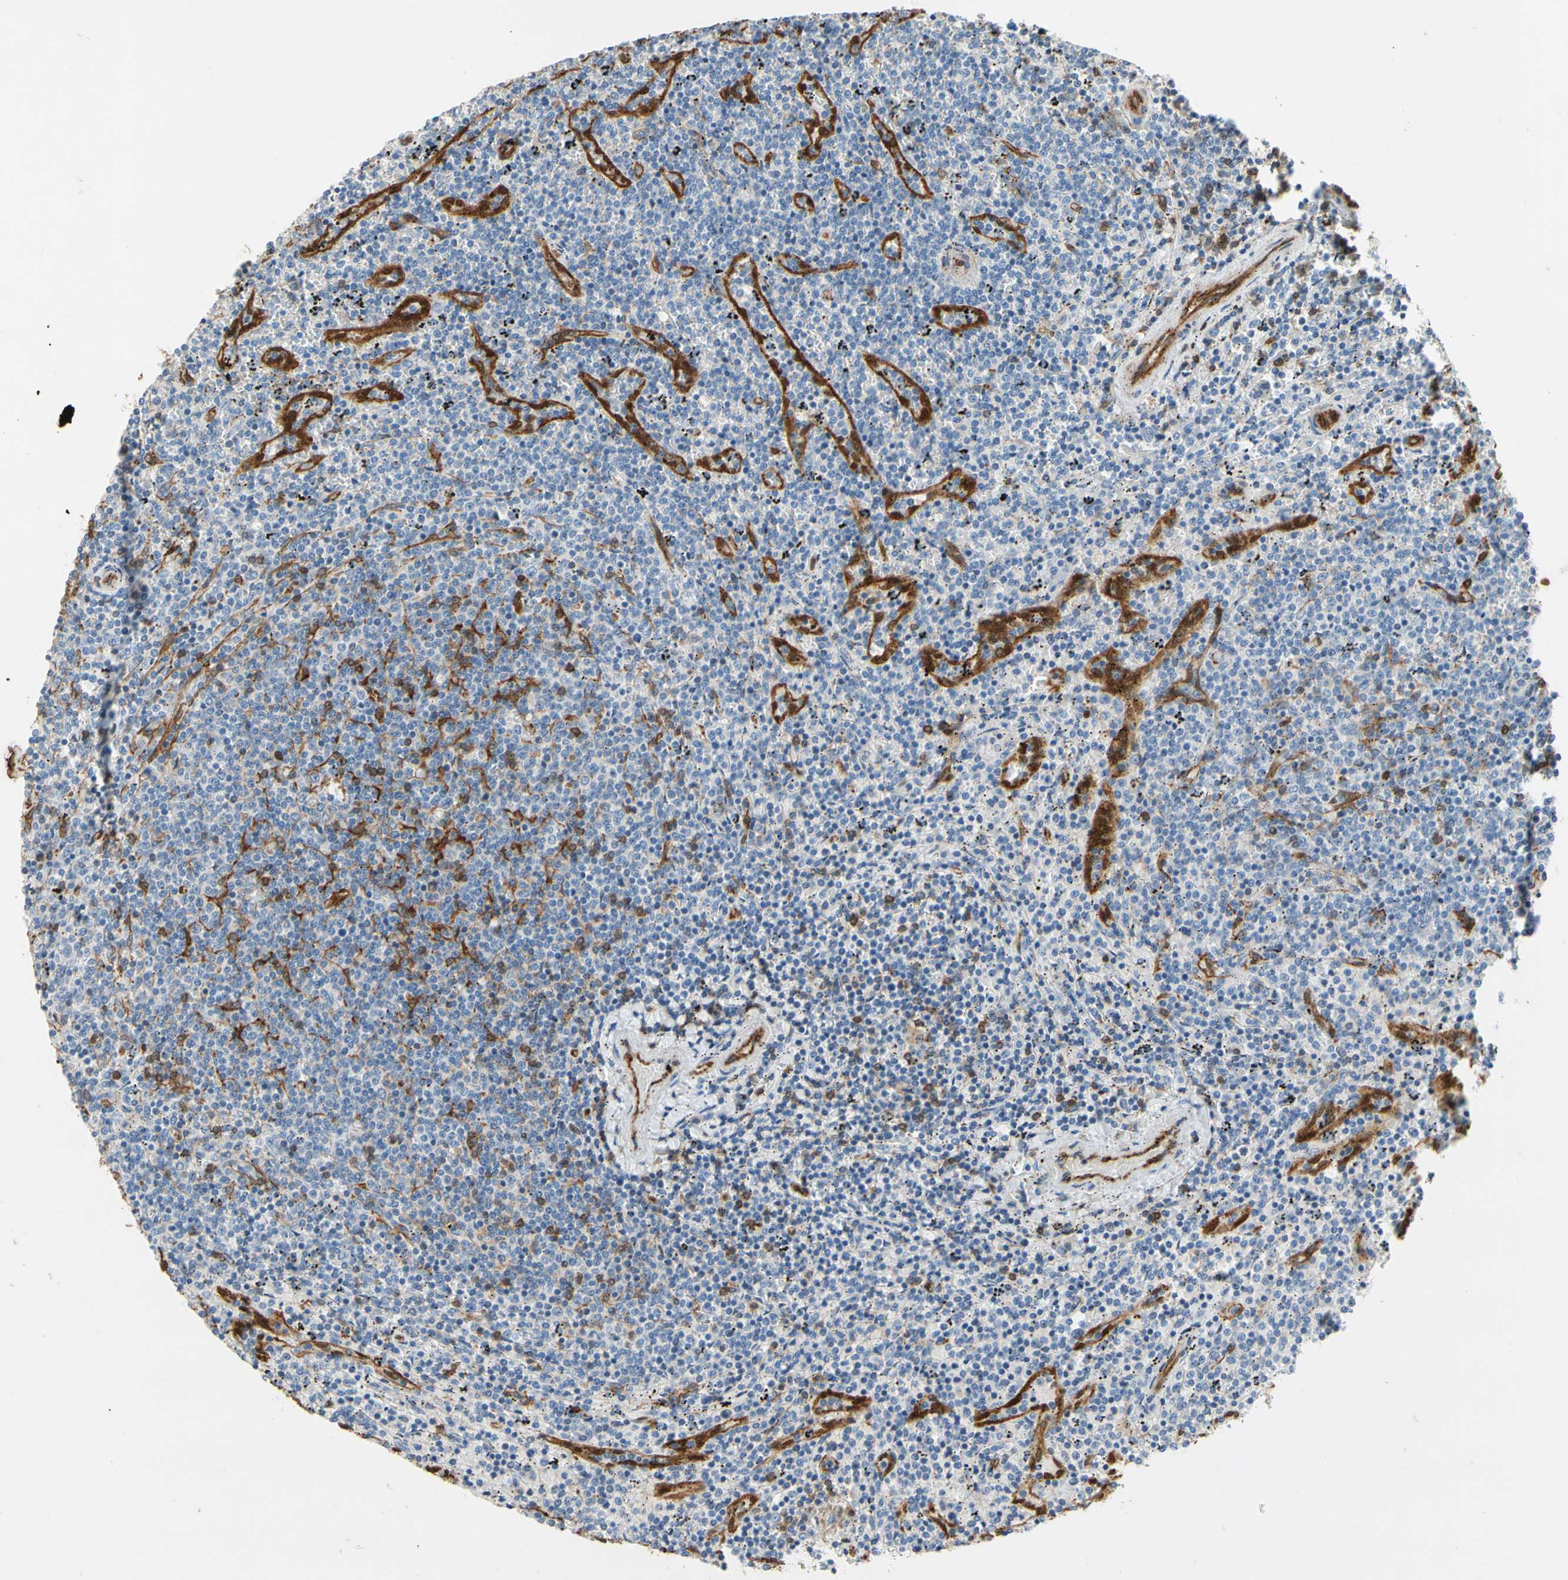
{"staining": {"intensity": "moderate", "quantity": "<25%", "location": "cytoplasmic/membranous"}, "tissue": "lymphoma", "cell_type": "Tumor cells", "image_type": "cancer", "snomed": [{"axis": "morphology", "description": "Malignant lymphoma, non-Hodgkin's type, Low grade"}, {"axis": "topography", "description": "Spleen"}], "caption": "Approximately <25% of tumor cells in human lymphoma show moderate cytoplasmic/membranous protein staining as visualized by brown immunohistochemical staining.", "gene": "CTTNBP2", "patient": {"sex": "female", "age": 50}}